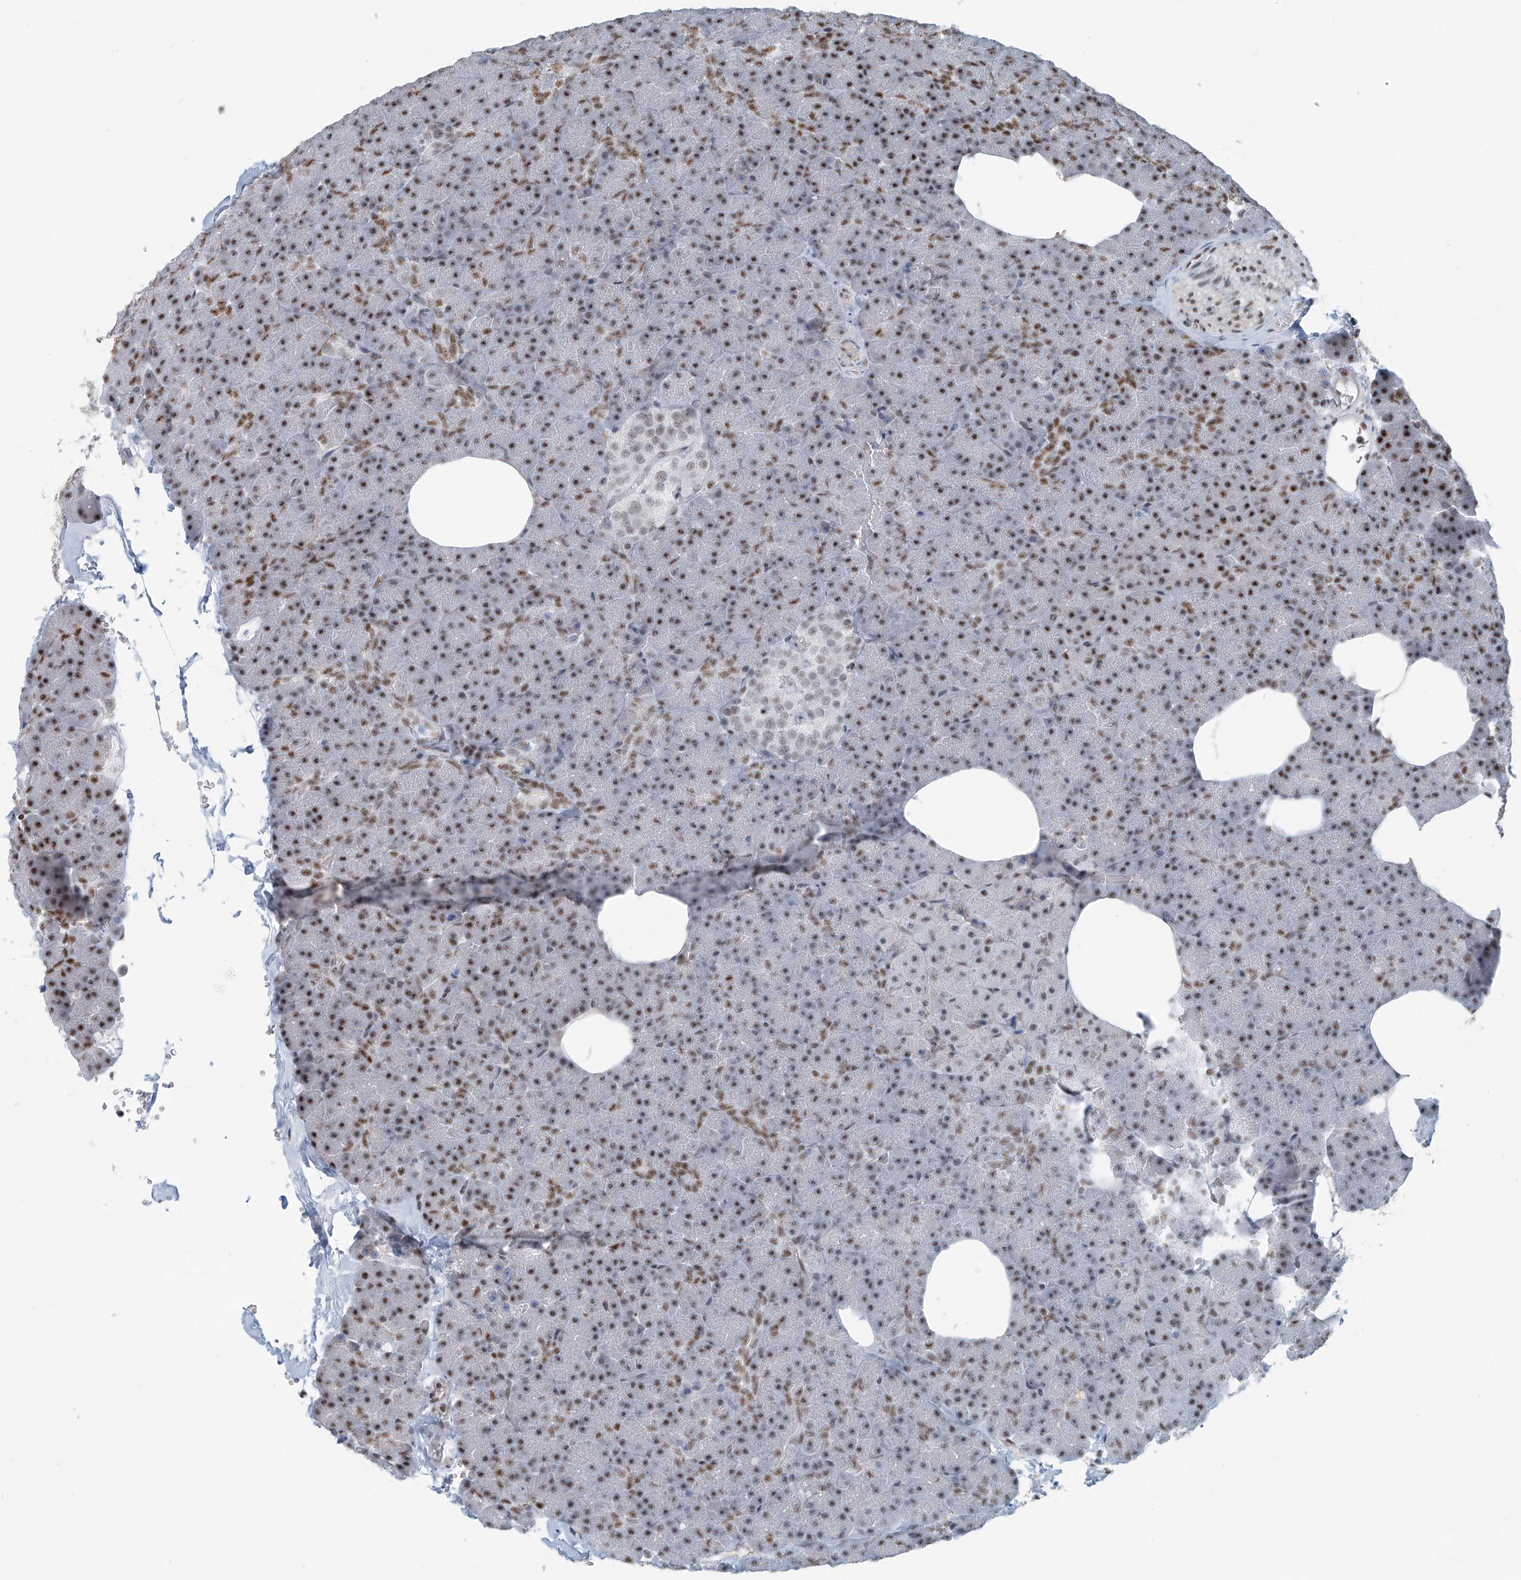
{"staining": {"intensity": "moderate", "quantity": "25%-75%", "location": "nuclear"}, "tissue": "pancreas", "cell_type": "Exocrine glandular cells", "image_type": "normal", "snomed": [{"axis": "morphology", "description": "Normal tissue, NOS"}, {"axis": "morphology", "description": "Carcinoid, malignant, NOS"}, {"axis": "topography", "description": "Pancreas"}], "caption": "Immunohistochemical staining of unremarkable pancreas reveals moderate nuclear protein expression in approximately 25%-75% of exocrine glandular cells.", "gene": "ENSG00000257390", "patient": {"sex": "female", "age": 35}}